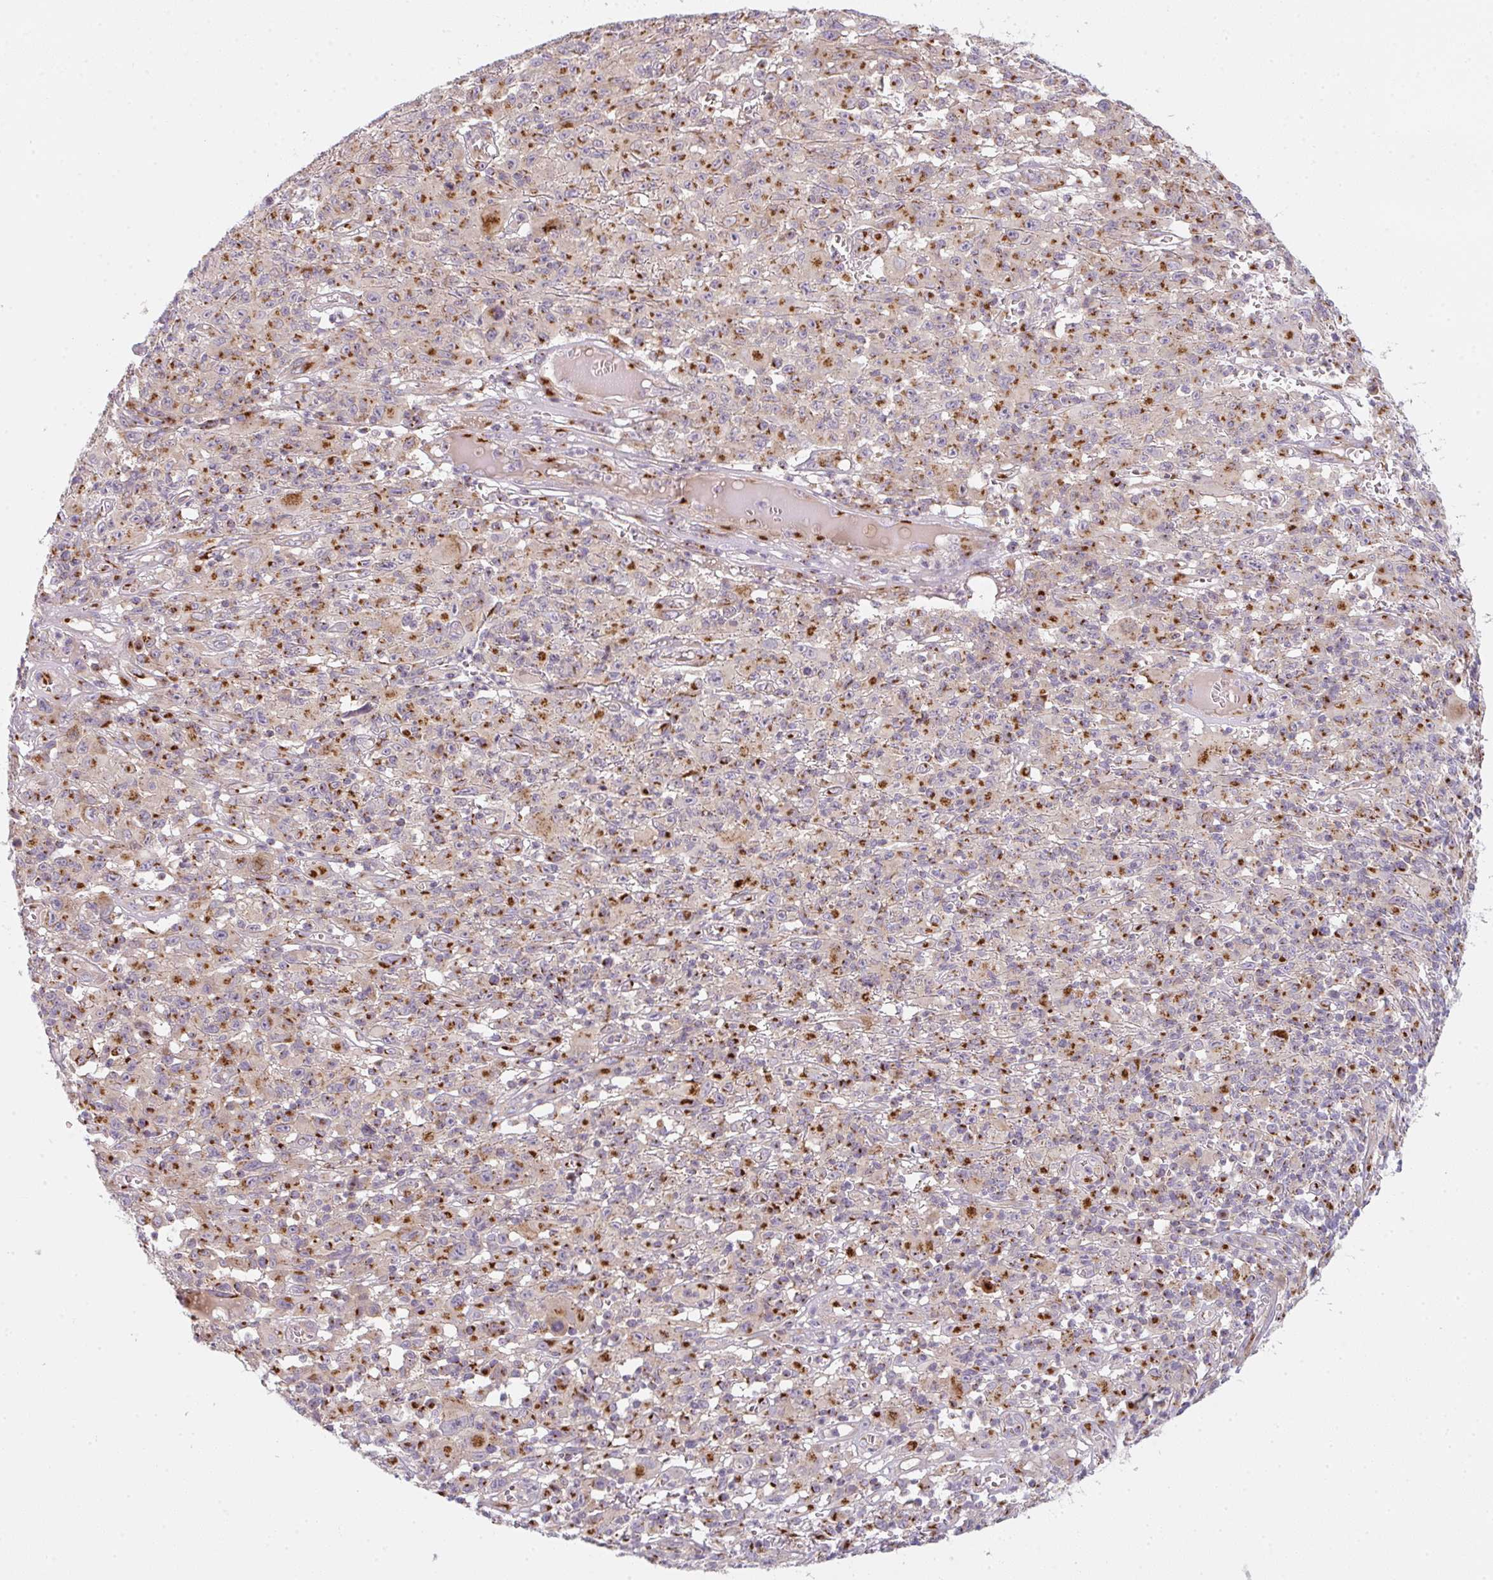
{"staining": {"intensity": "strong", "quantity": ">75%", "location": "cytoplasmic/membranous"}, "tissue": "melanoma", "cell_type": "Tumor cells", "image_type": "cancer", "snomed": [{"axis": "morphology", "description": "Malignant melanoma, NOS"}, {"axis": "topography", "description": "Skin"}], "caption": "Strong cytoplasmic/membranous protein positivity is seen in about >75% of tumor cells in melanoma.", "gene": "GVQW3", "patient": {"sex": "male", "age": 46}}